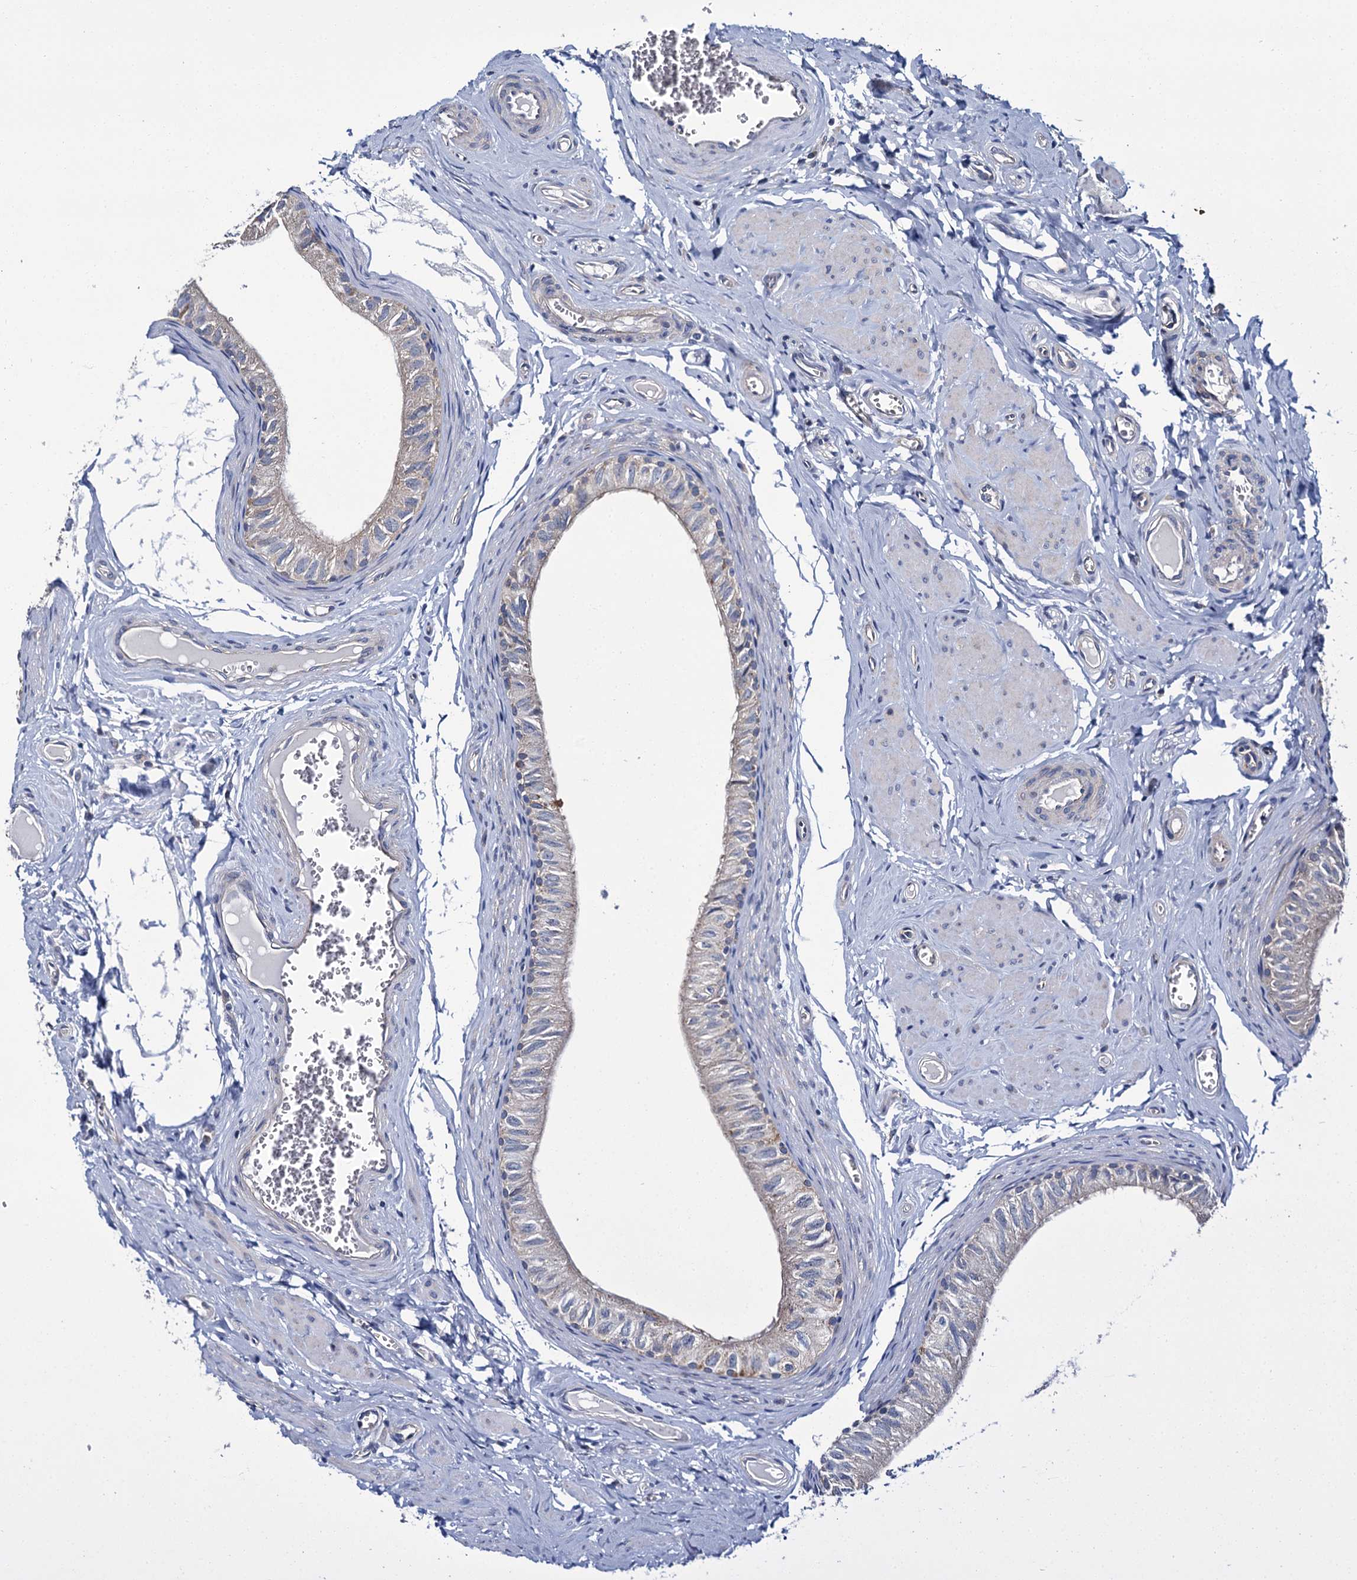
{"staining": {"intensity": "moderate", "quantity": "<25%", "location": "cytoplasmic/membranous"}, "tissue": "epididymis", "cell_type": "Glandular cells", "image_type": "normal", "snomed": [{"axis": "morphology", "description": "Normal tissue, NOS"}, {"axis": "topography", "description": "Epididymis"}], "caption": "DAB (3,3'-diaminobenzidine) immunohistochemical staining of normal epididymis exhibits moderate cytoplasmic/membranous protein staining in about <25% of glandular cells.", "gene": "CEP295", "patient": {"sex": "male", "age": 42}}